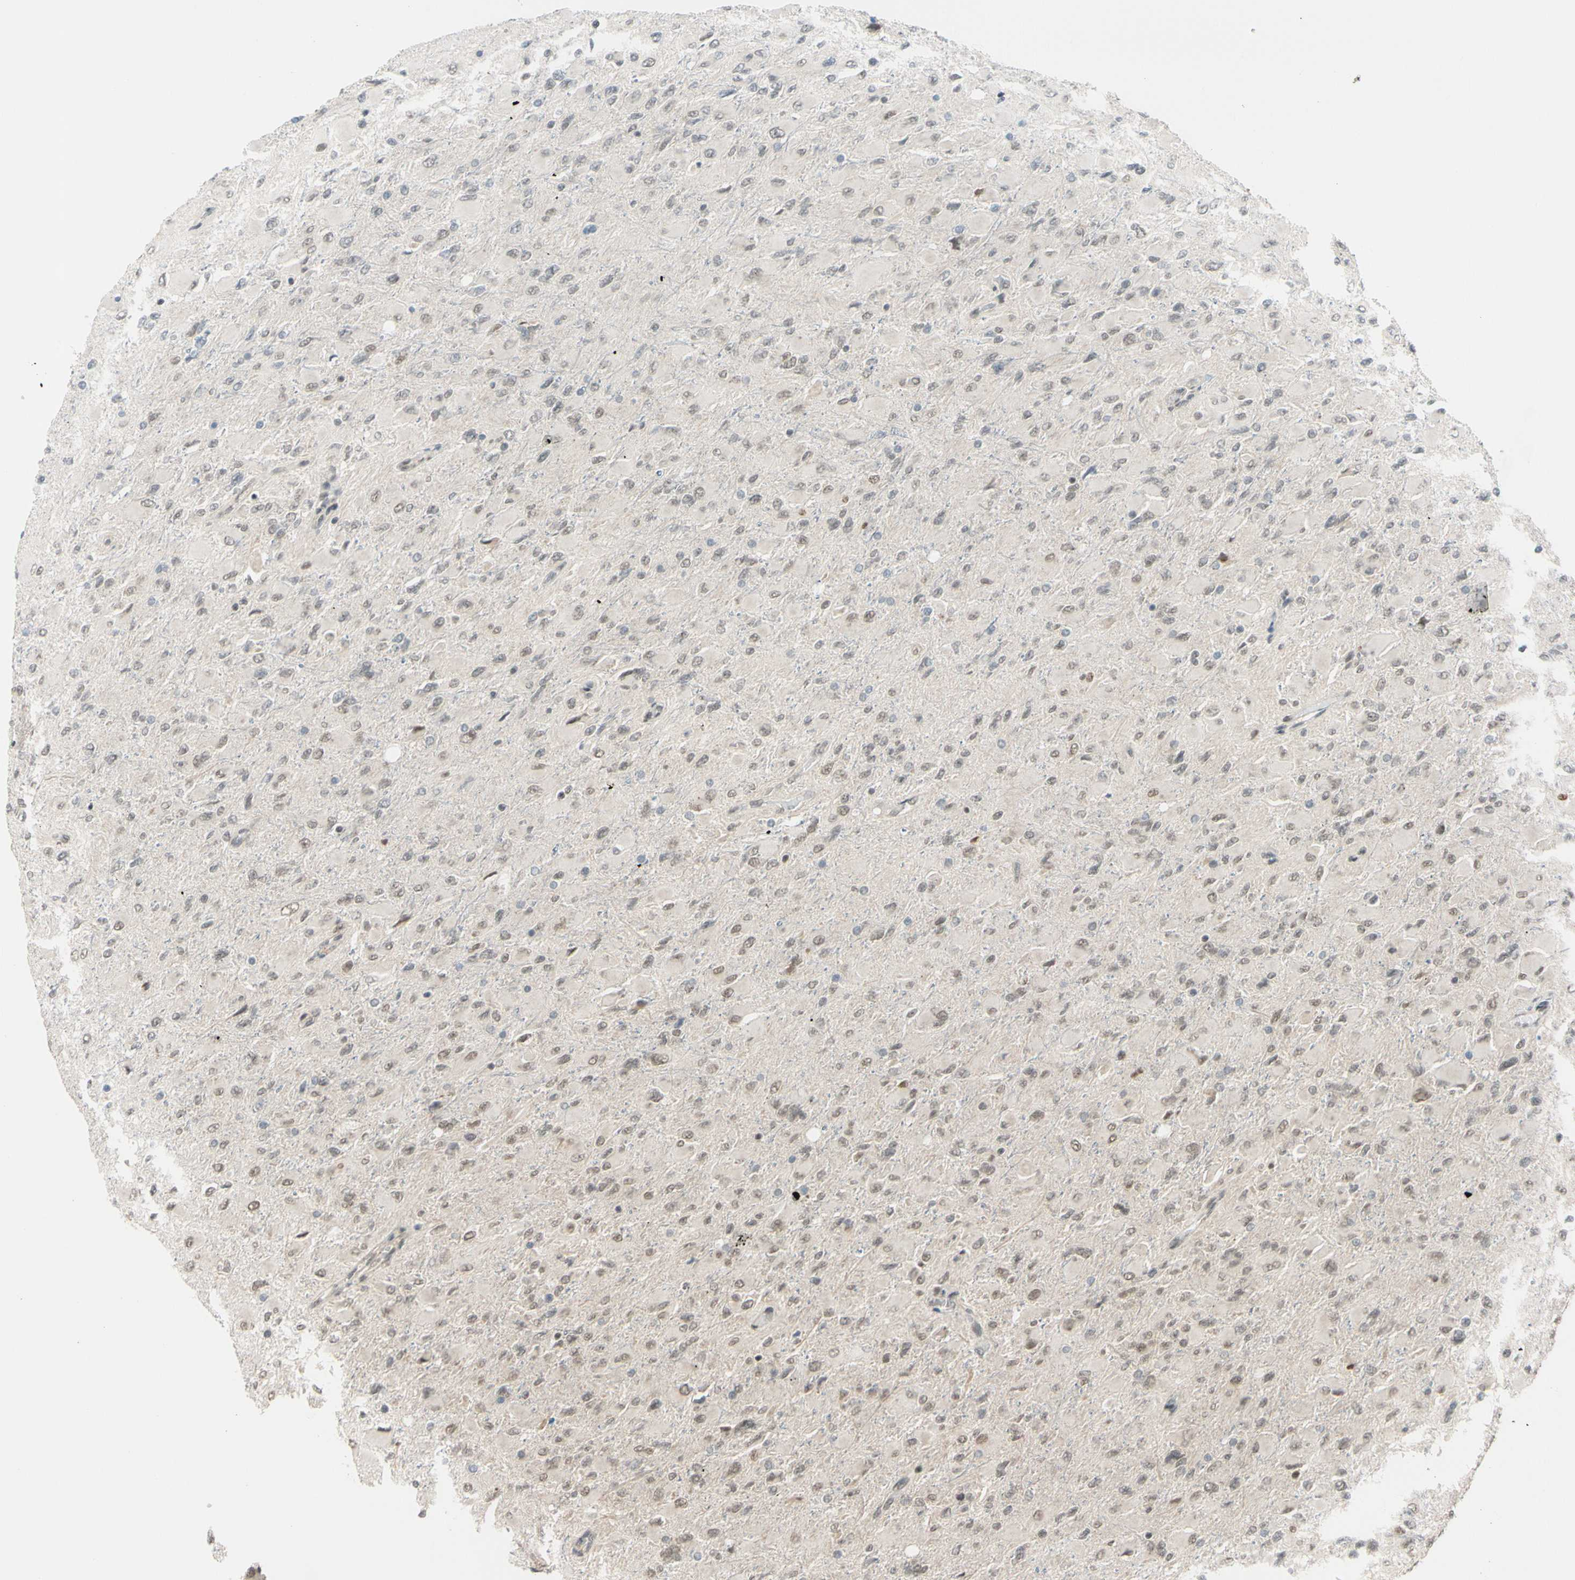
{"staining": {"intensity": "weak", "quantity": ">75%", "location": "nuclear"}, "tissue": "glioma", "cell_type": "Tumor cells", "image_type": "cancer", "snomed": [{"axis": "morphology", "description": "Glioma, malignant, High grade"}, {"axis": "topography", "description": "Cerebral cortex"}], "caption": "A brown stain highlights weak nuclear positivity of a protein in human glioma tumor cells.", "gene": "BRMS1", "patient": {"sex": "female", "age": 36}}